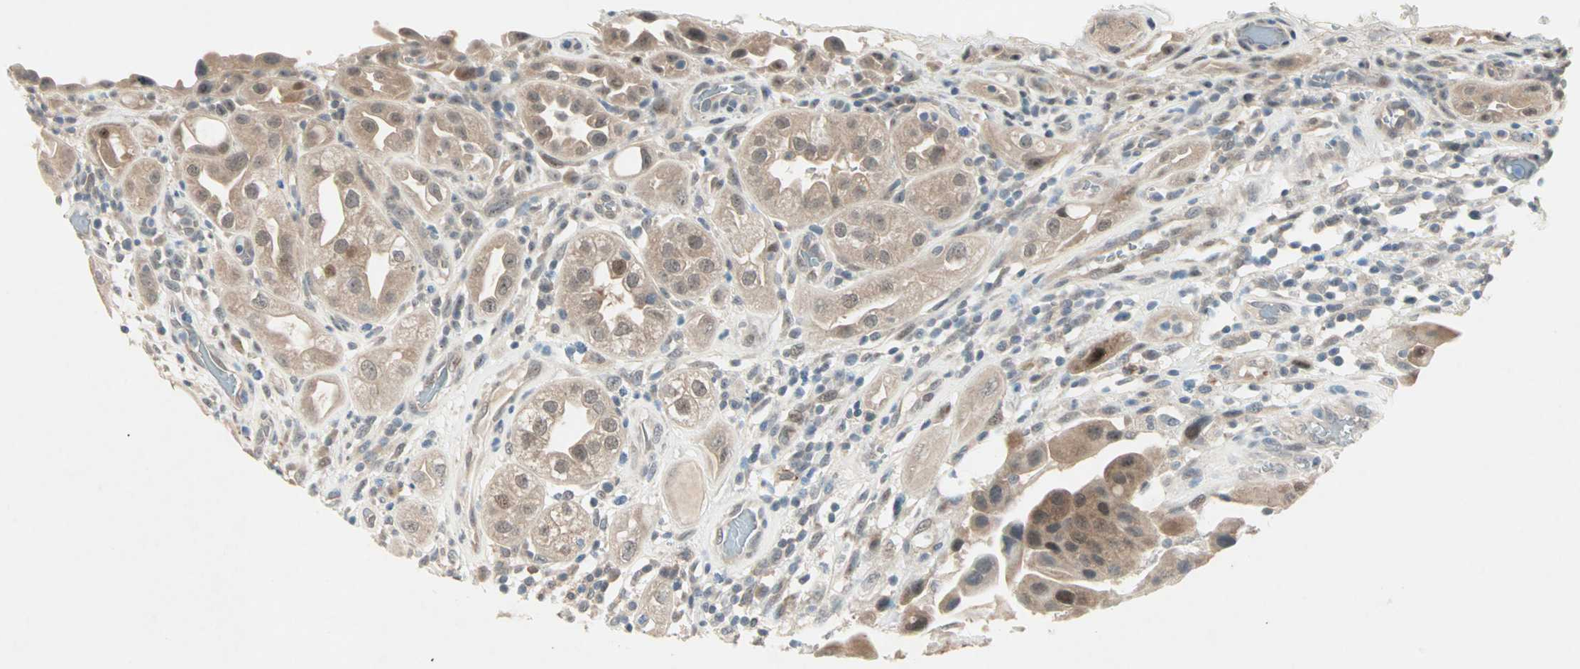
{"staining": {"intensity": "moderate", "quantity": ">75%", "location": "cytoplasmic/membranous,nuclear"}, "tissue": "urothelial cancer", "cell_type": "Tumor cells", "image_type": "cancer", "snomed": [{"axis": "morphology", "description": "Urothelial carcinoma, High grade"}, {"axis": "topography", "description": "Urinary bladder"}], "caption": "Moderate cytoplasmic/membranous and nuclear protein expression is present in about >75% of tumor cells in urothelial cancer.", "gene": "RTL6", "patient": {"sex": "female", "age": 64}}